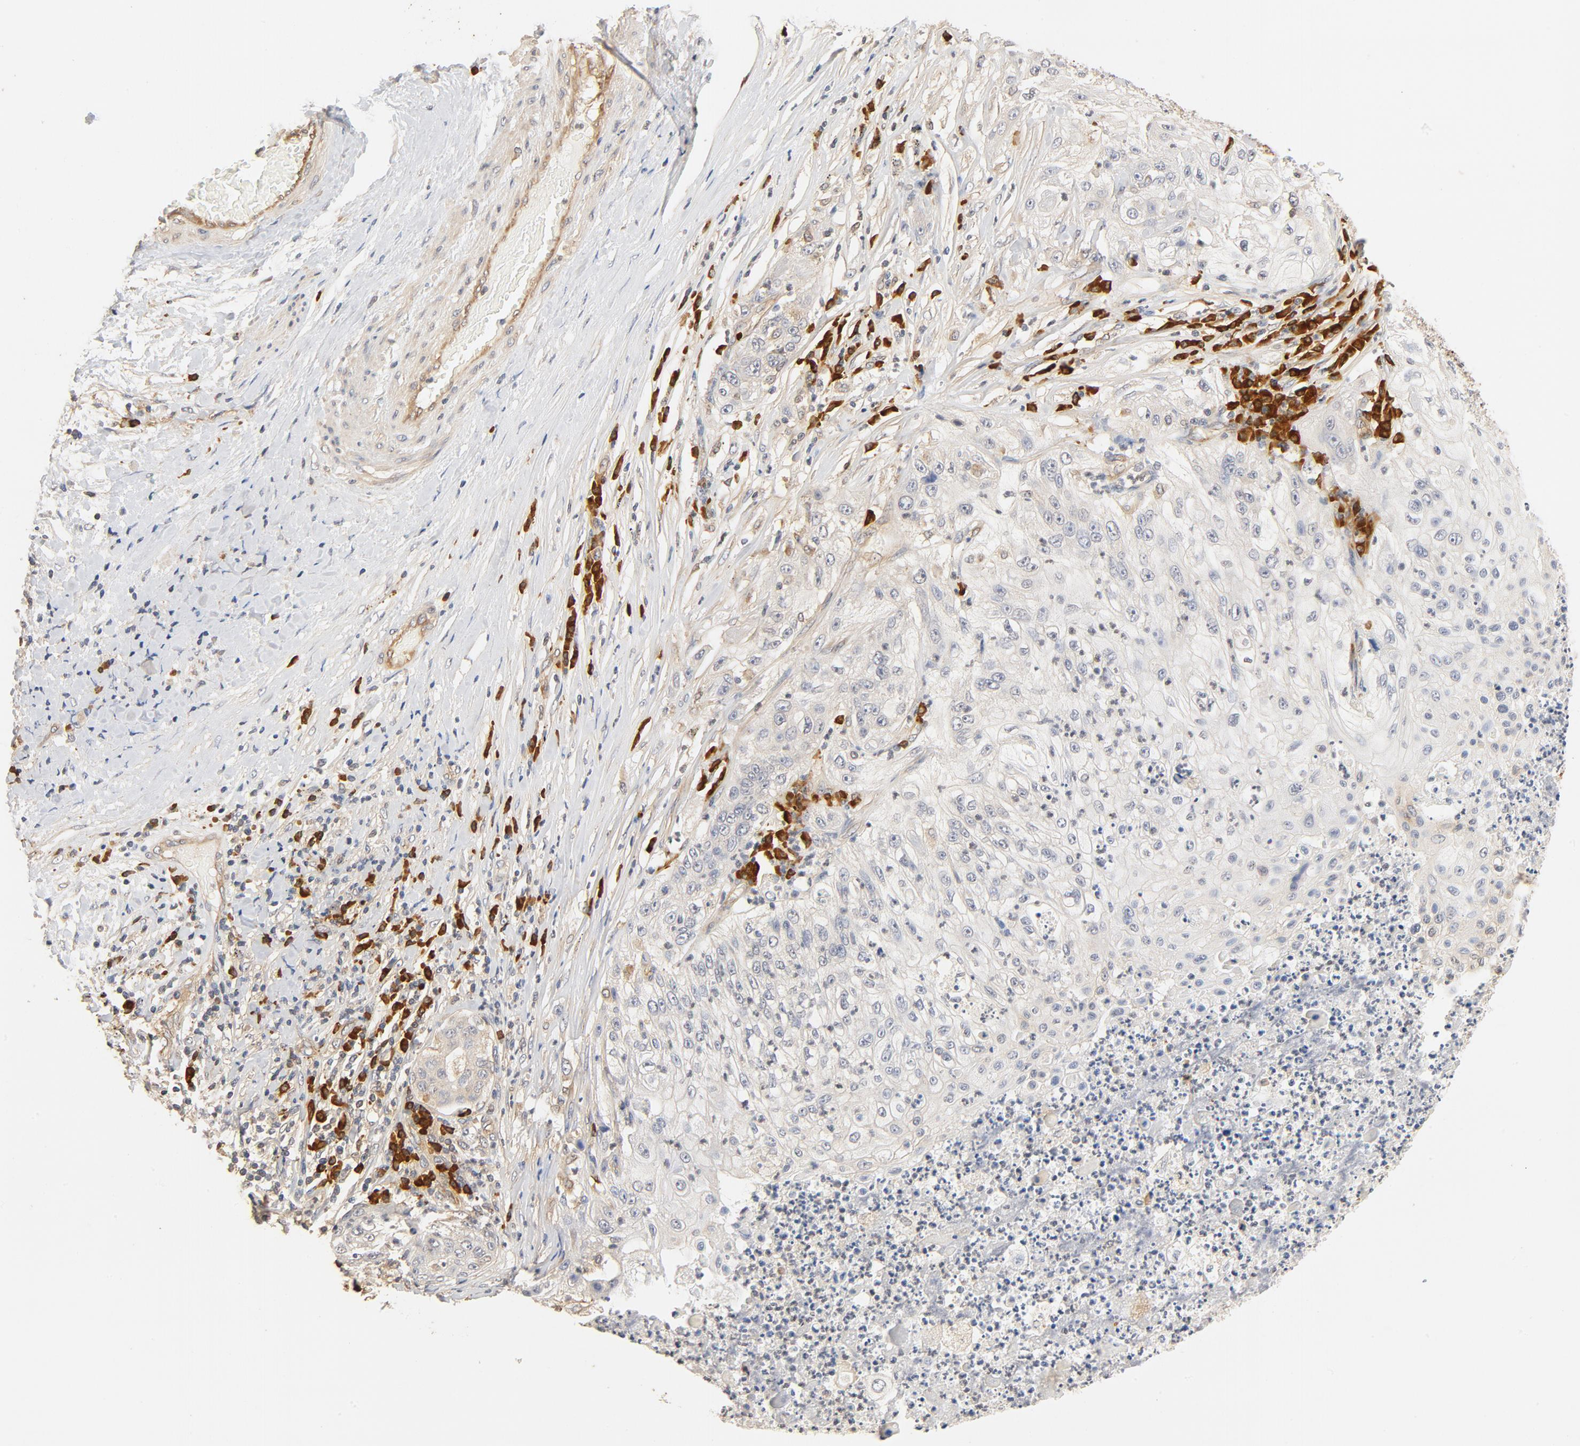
{"staining": {"intensity": "negative", "quantity": "none", "location": "none"}, "tissue": "lung cancer", "cell_type": "Tumor cells", "image_type": "cancer", "snomed": [{"axis": "morphology", "description": "Inflammation, NOS"}, {"axis": "morphology", "description": "Squamous cell carcinoma, NOS"}, {"axis": "topography", "description": "Lymph node"}, {"axis": "topography", "description": "Soft tissue"}, {"axis": "topography", "description": "Lung"}], "caption": "Image shows no protein positivity in tumor cells of lung cancer tissue.", "gene": "UBE2J1", "patient": {"sex": "male", "age": 66}}